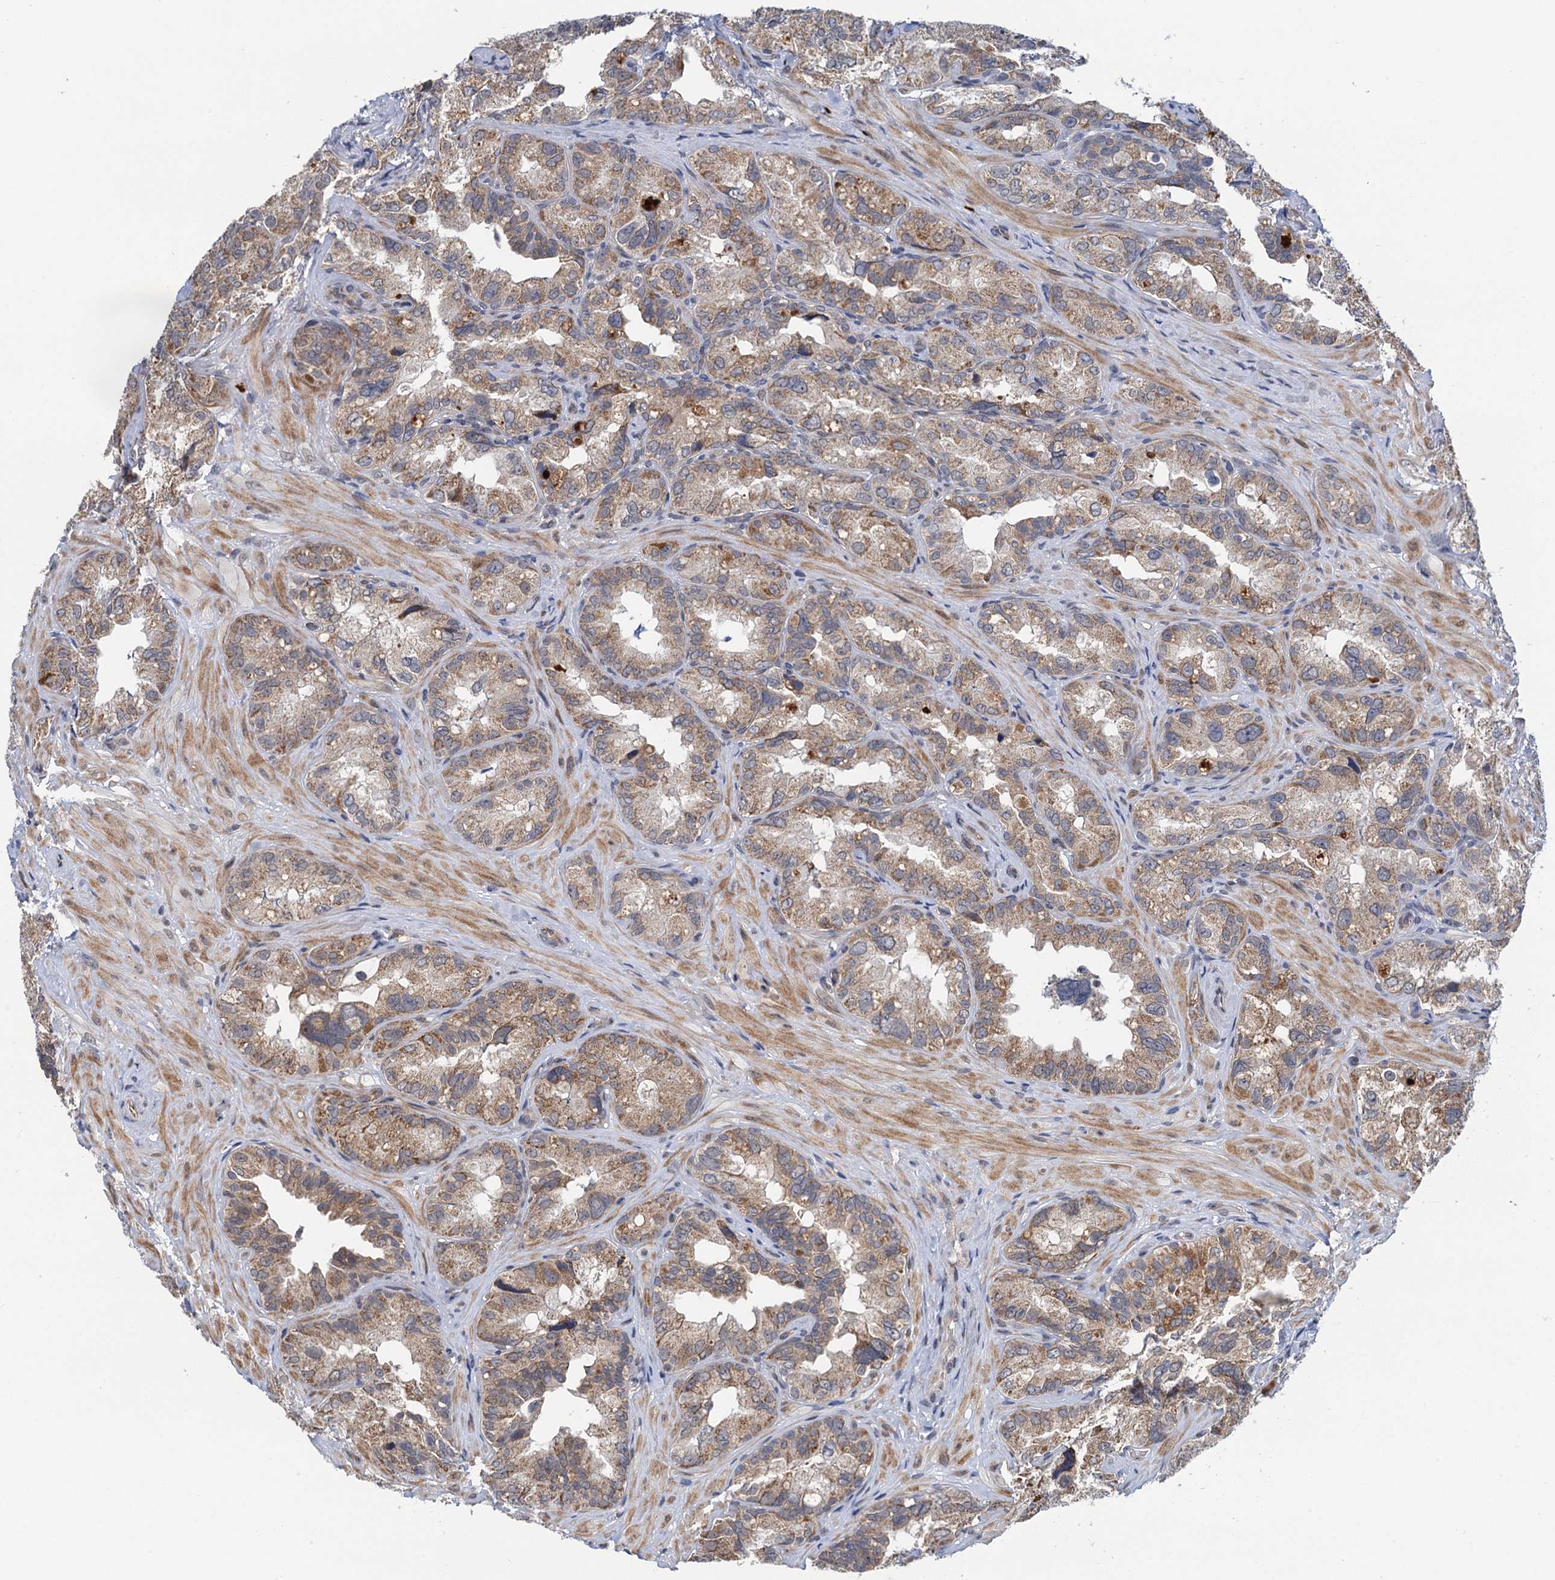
{"staining": {"intensity": "moderate", "quantity": ">75%", "location": "cytoplasmic/membranous"}, "tissue": "seminal vesicle", "cell_type": "Glandular cells", "image_type": "normal", "snomed": [{"axis": "morphology", "description": "Normal tissue, NOS"}, {"axis": "topography", "description": "Seminal veicle"}, {"axis": "topography", "description": "Peripheral nerve tissue"}], "caption": "An IHC micrograph of benign tissue is shown. Protein staining in brown labels moderate cytoplasmic/membranous positivity in seminal vesicle within glandular cells.", "gene": "CMPK2", "patient": {"sex": "male", "age": 67}}